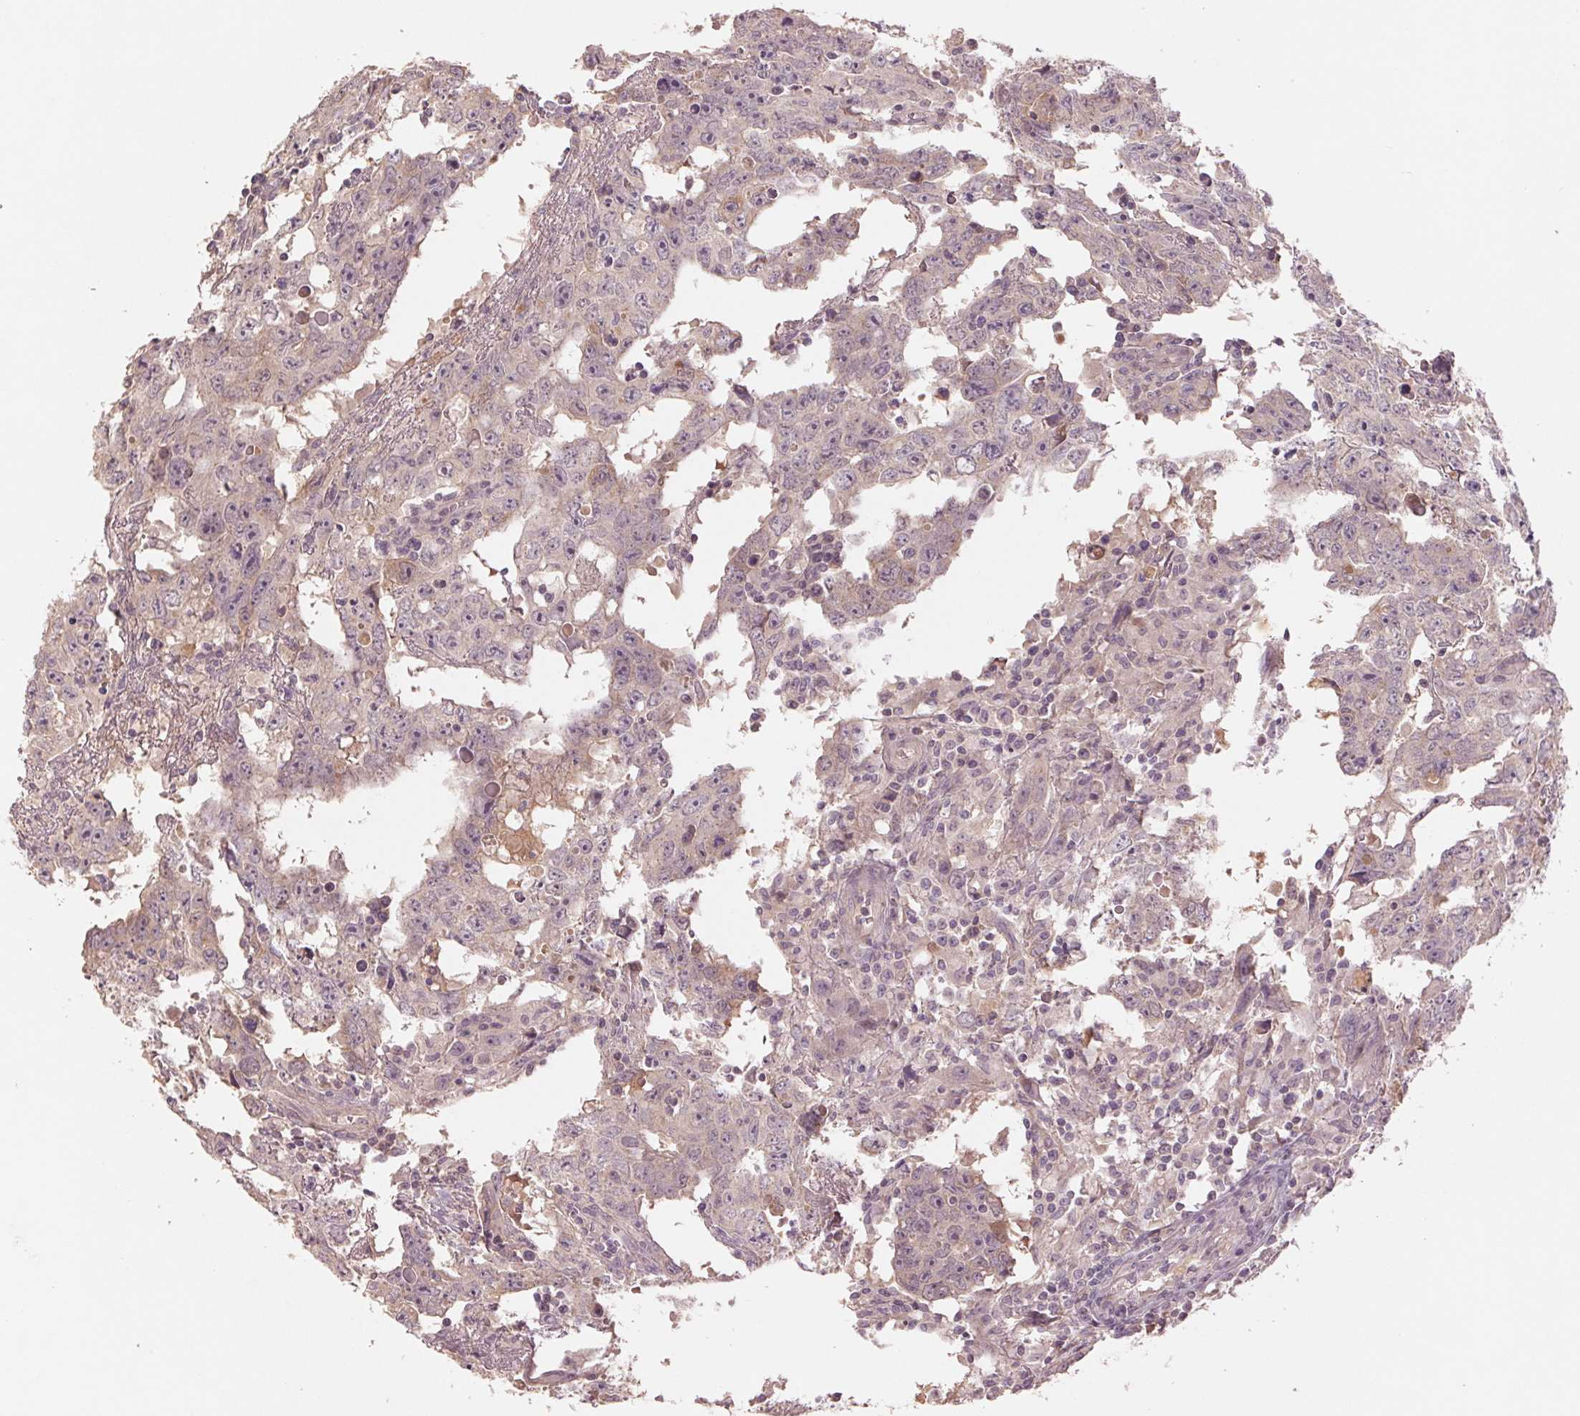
{"staining": {"intensity": "negative", "quantity": "none", "location": "none"}, "tissue": "testis cancer", "cell_type": "Tumor cells", "image_type": "cancer", "snomed": [{"axis": "morphology", "description": "Carcinoma, Embryonal, NOS"}, {"axis": "topography", "description": "Testis"}], "caption": "IHC of embryonal carcinoma (testis) displays no staining in tumor cells.", "gene": "PPIA", "patient": {"sex": "male", "age": 22}}